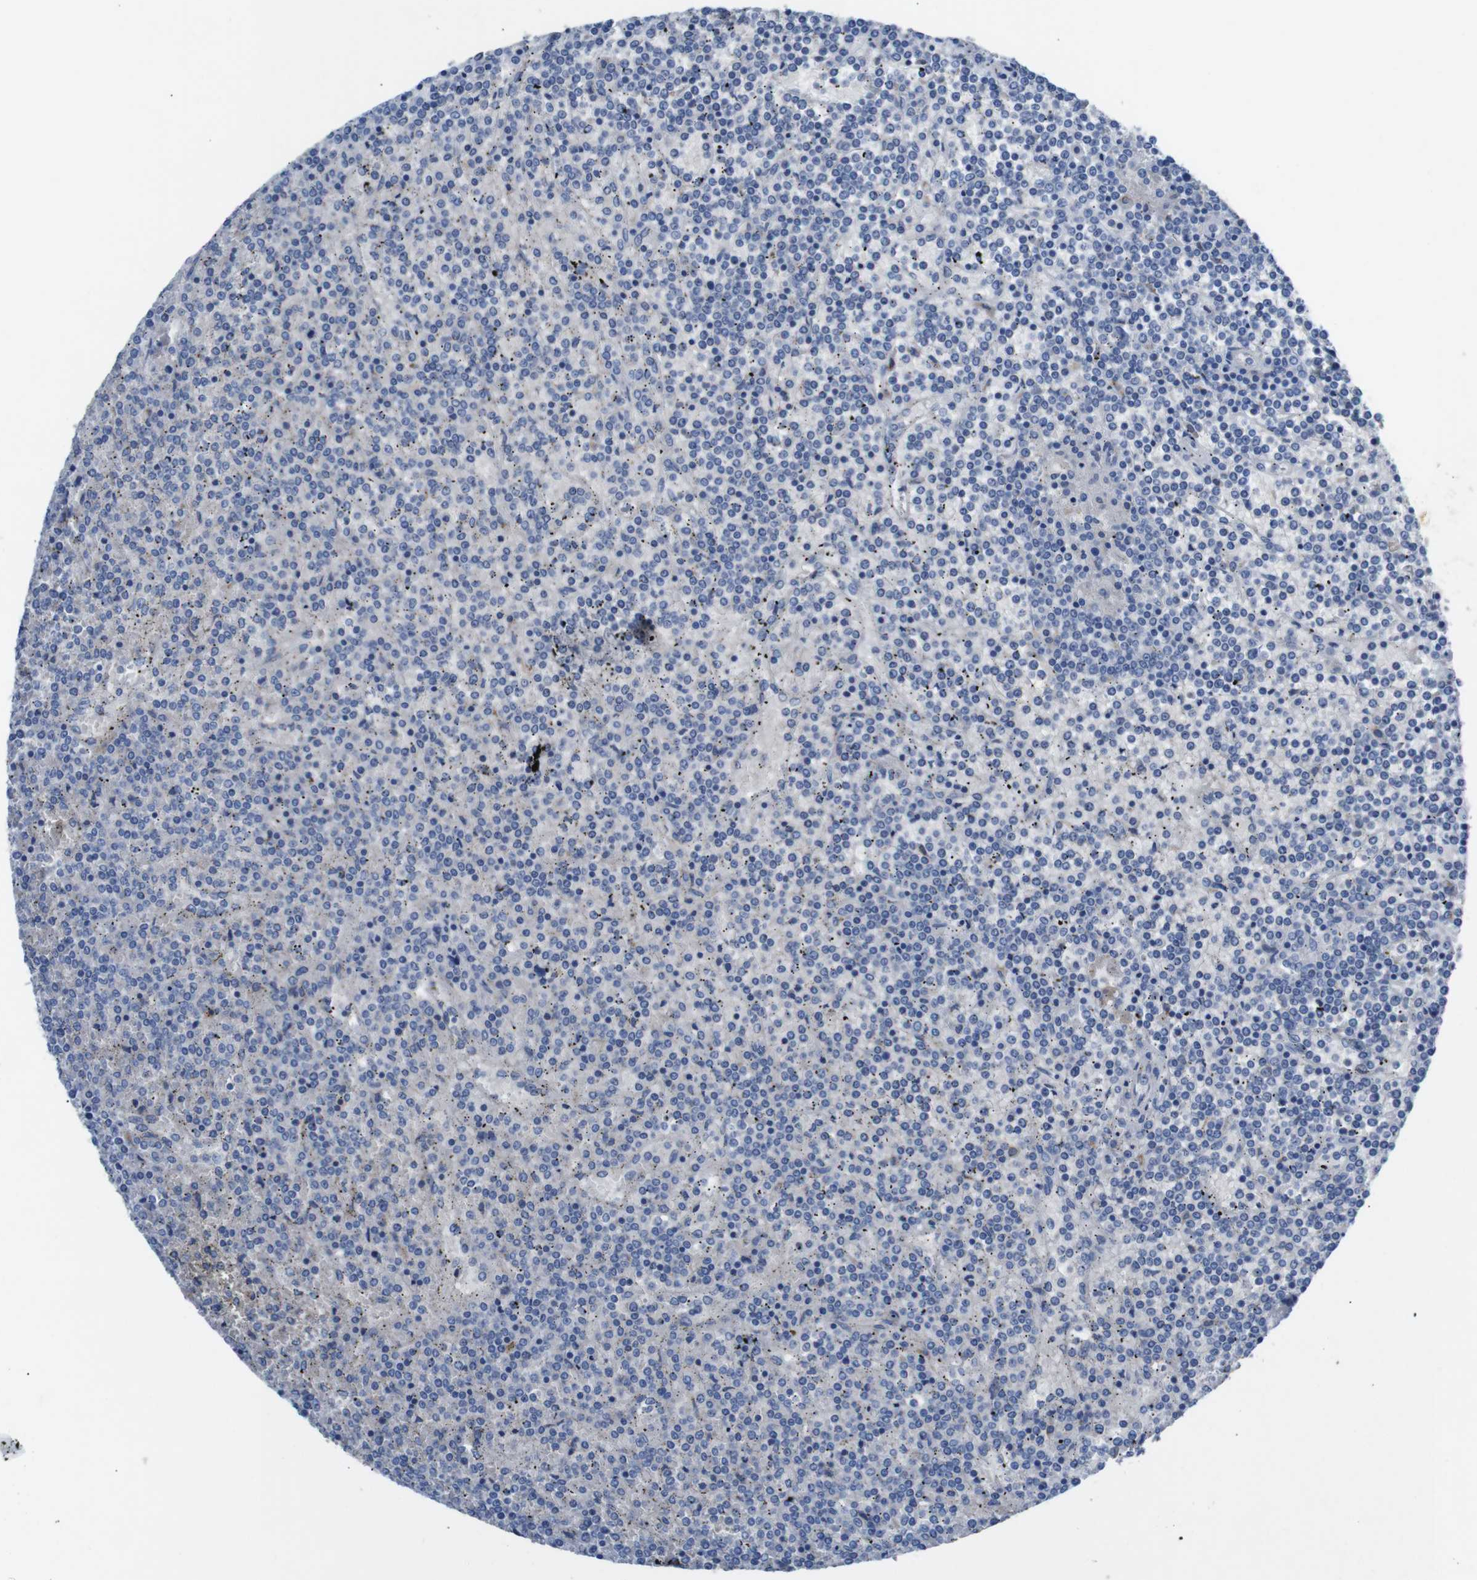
{"staining": {"intensity": "negative", "quantity": "none", "location": "none"}, "tissue": "lymphoma", "cell_type": "Tumor cells", "image_type": "cancer", "snomed": [{"axis": "morphology", "description": "Malignant lymphoma, non-Hodgkin's type, Low grade"}, {"axis": "topography", "description": "Spleen"}], "caption": "This image is of low-grade malignant lymphoma, non-Hodgkin's type stained with IHC to label a protein in brown with the nuclei are counter-stained blue. There is no expression in tumor cells.", "gene": "NHLRC3", "patient": {"sex": "female", "age": 19}}